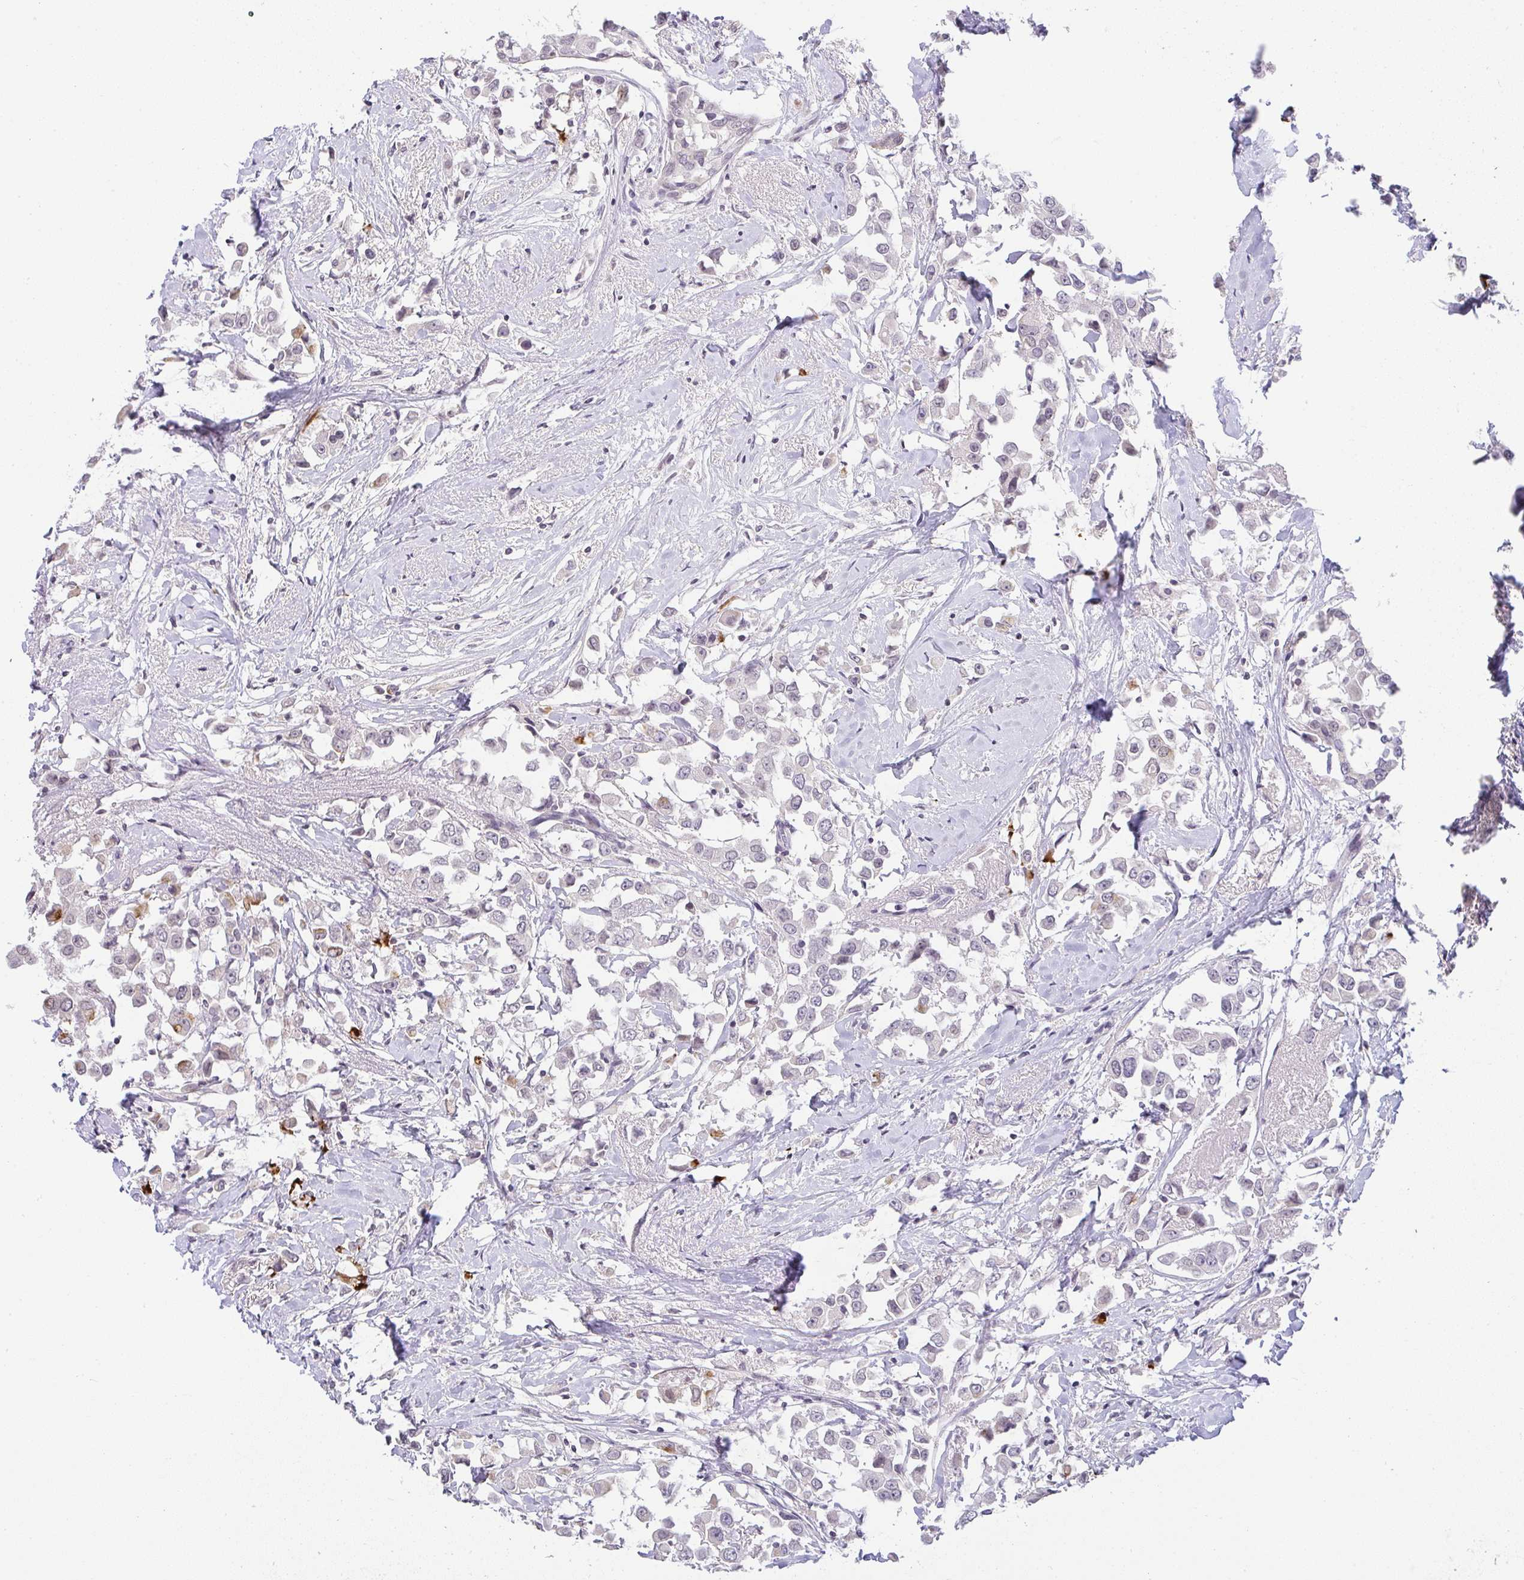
{"staining": {"intensity": "negative", "quantity": "none", "location": "none"}, "tissue": "breast cancer", "cell_type": "Tumor cells", "image_type": "cancer", "snomed": [{"axis": "morphology", "description": "Duct carcinoma"}, {"axis": "topography", "description": "Breast"}], "caption": "Immunohistochemistry photomicrograph of neoplastic tissue: human breast cancer stained with DAB shows no significant protein expression in tumor cells. (Stains: DAB (3,3'-diaminobenzidine) immunohistochemistry (IHC) with hematoxylin counter stain, Microscopy: brightfield microscopy at high magnification).", "gene": "CACNA1S", "patient": {"sex": "female", "age": 61}}